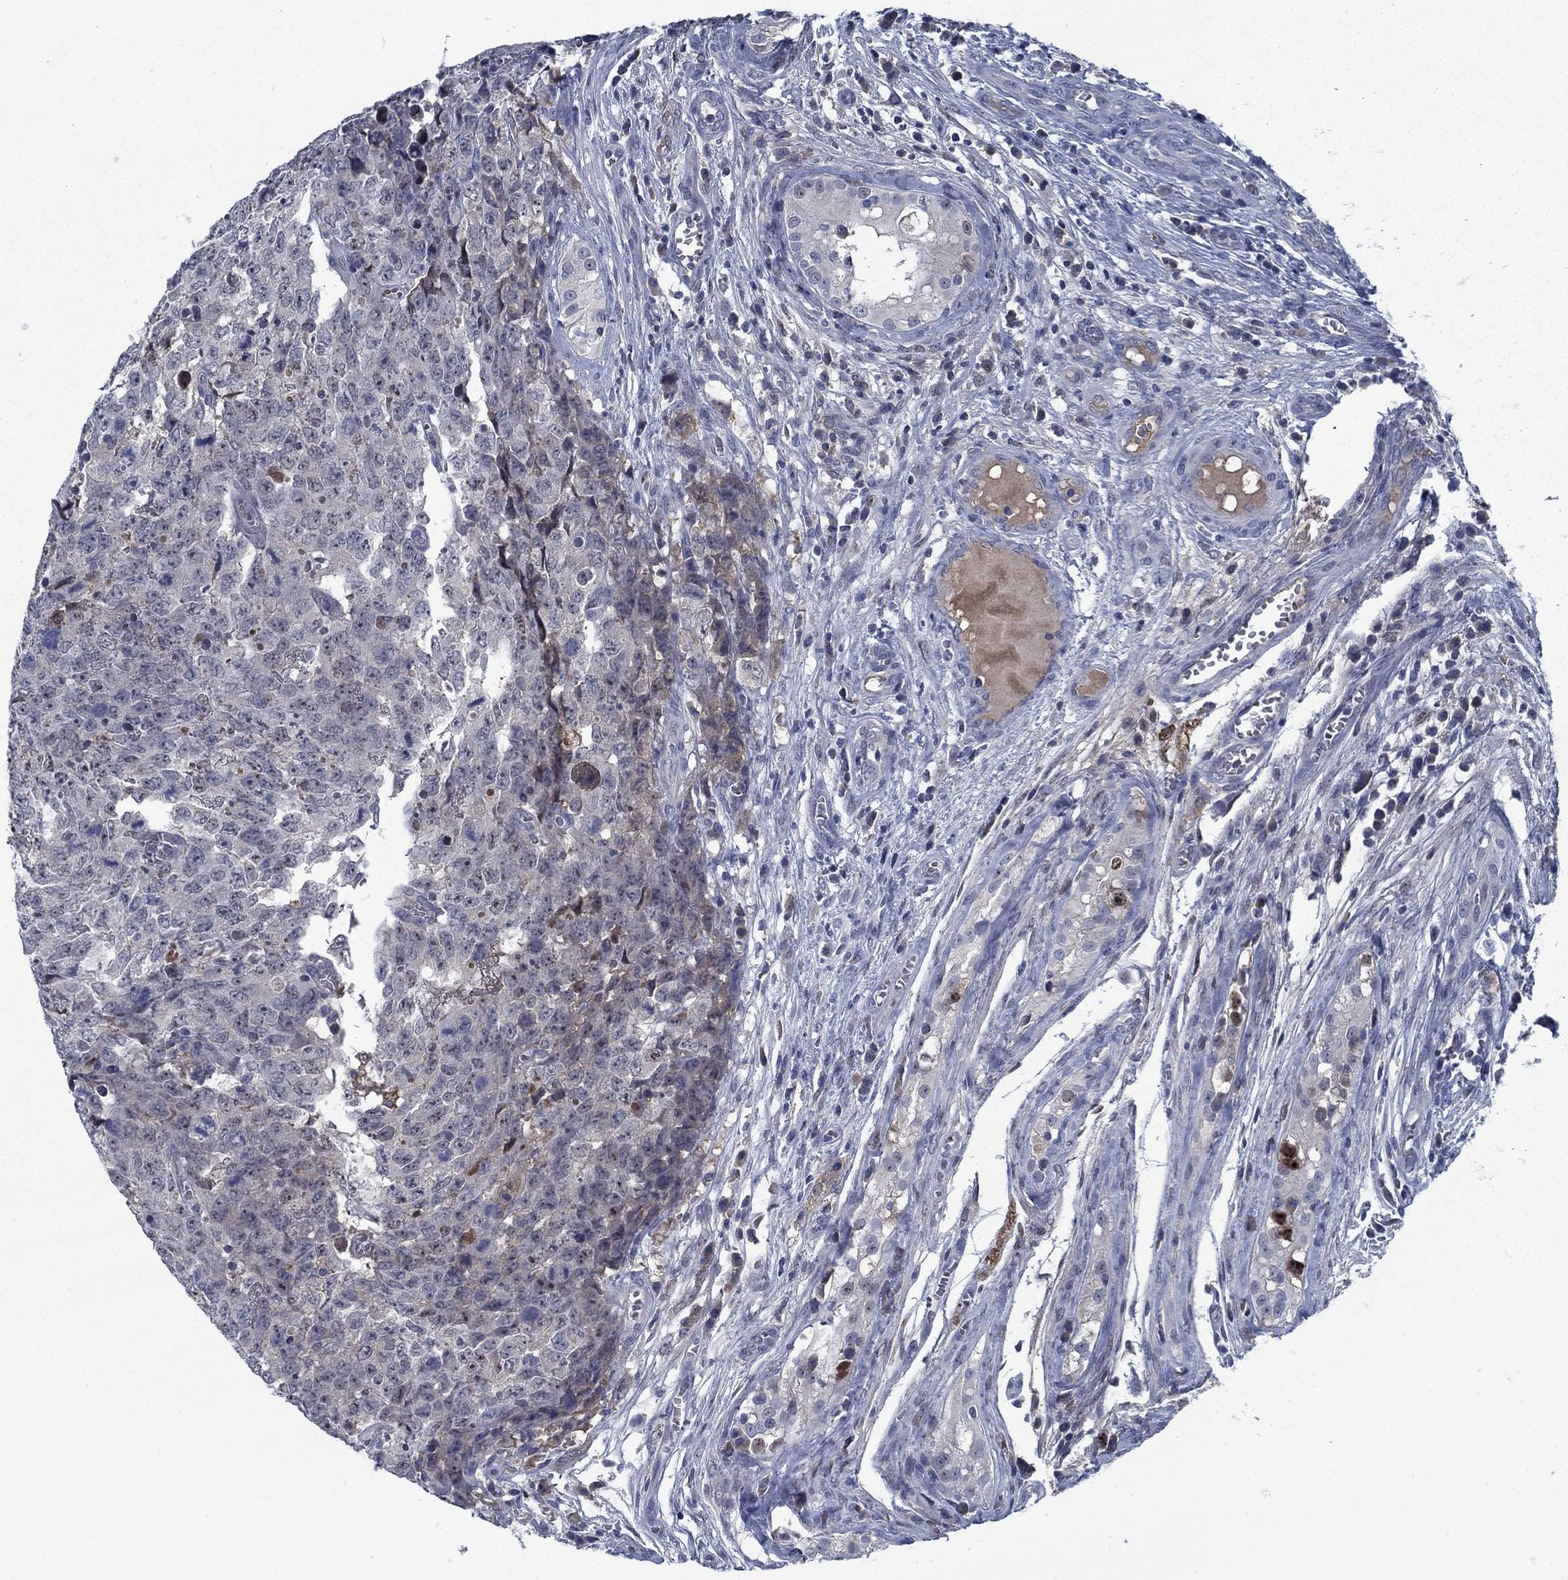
{"staining": {"intensity": "negative", "quantity": "none", "location": "none"}, "tissue": "testis cancer", "cell_type": "Tumor cells", "image_type": "cancer", "snomed": [{"axis": "morphology", "description": "Carcinoma, Embryonal, NOS"}, {"axis": "topography", "description": "Testis"}], "caption": "DAB (3,3'-diaminobenzidine) immunohistochemical staining of testis cancer (embryonal carcinoma) displays no significant expression in tumor cells.", "gene": "PNMA8A", "patient": {"sex": "male", "age": 23}}